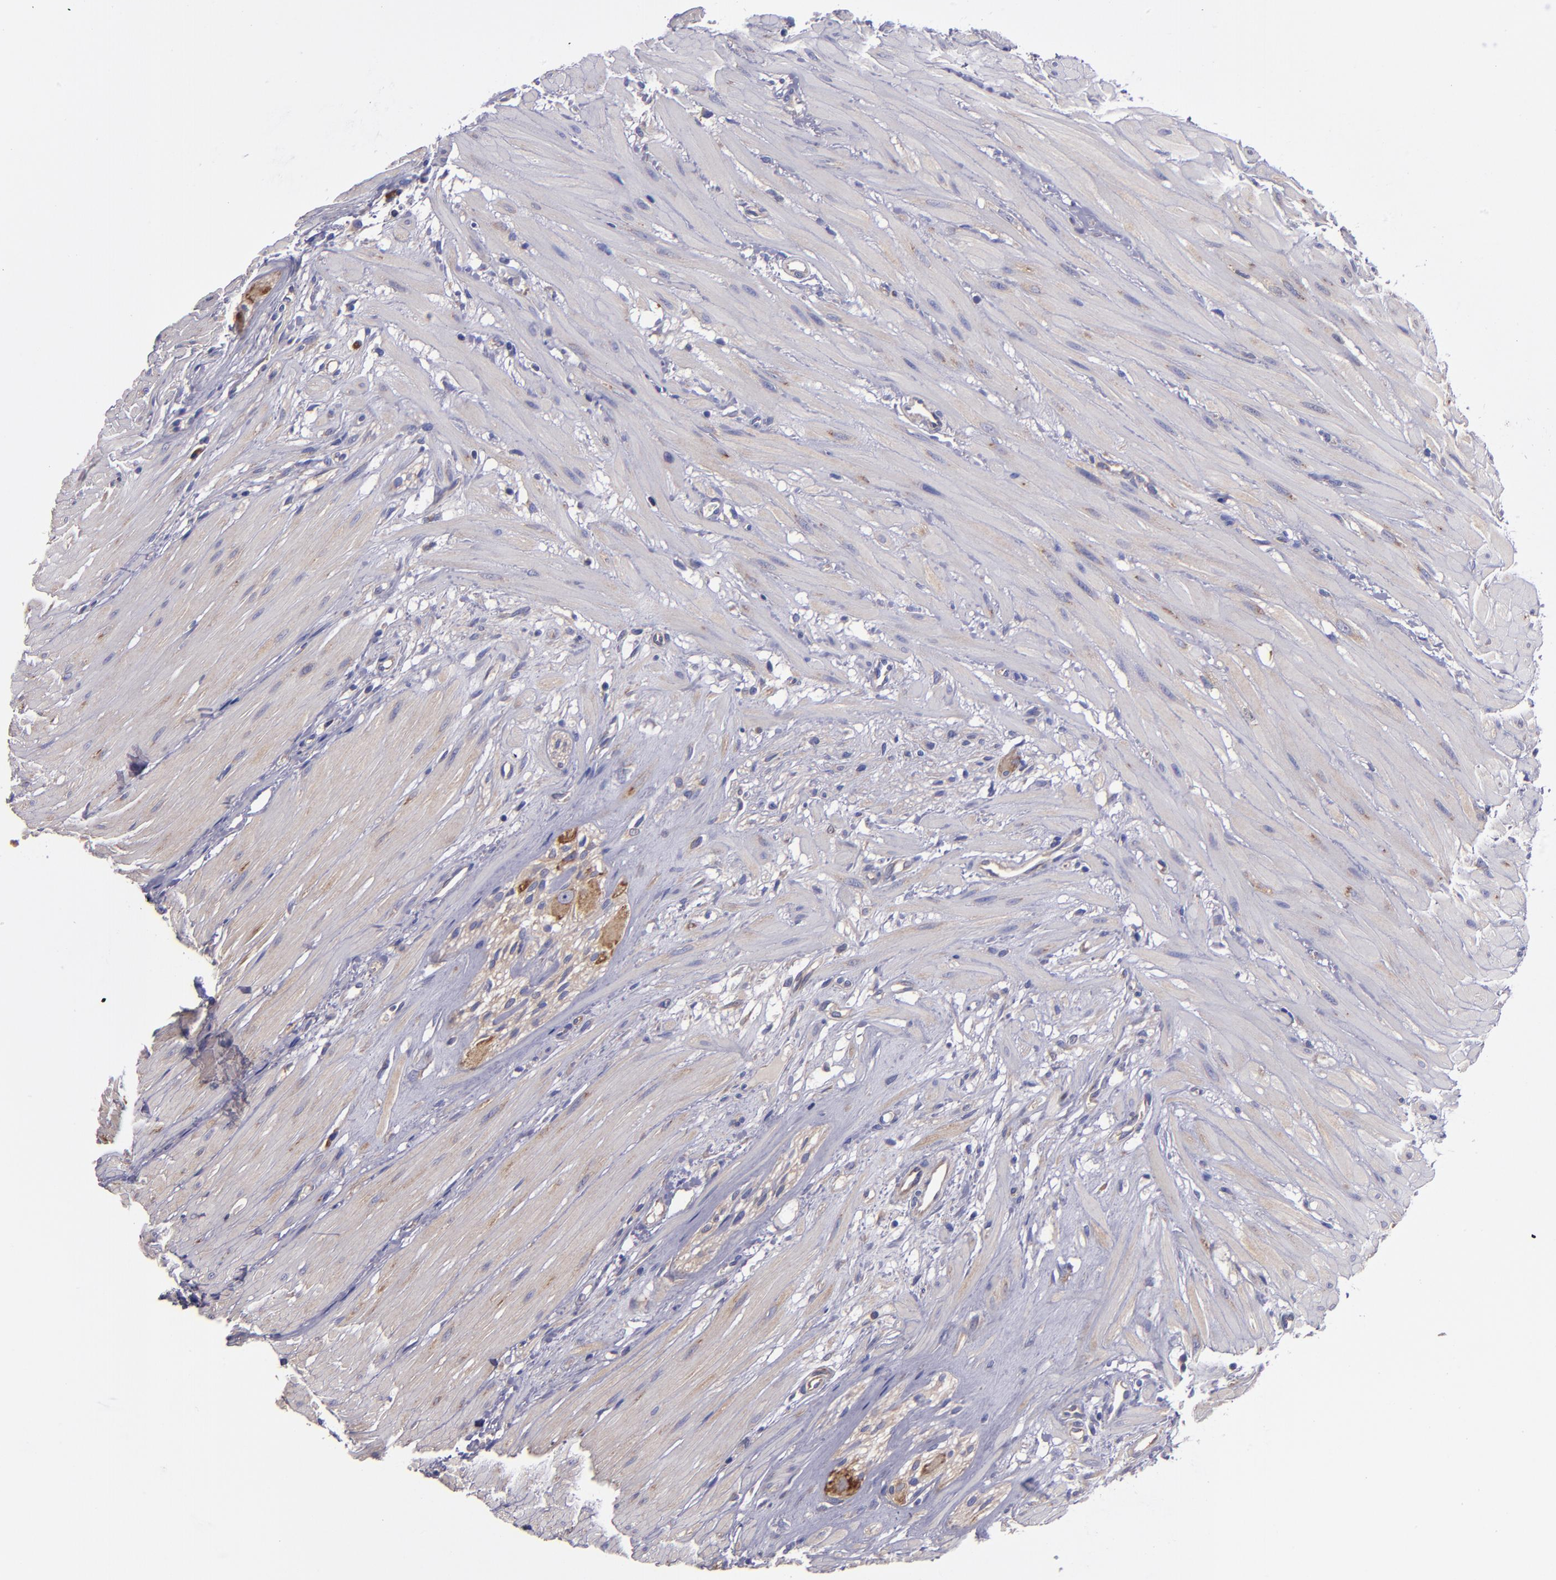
{"staining": {"intensity": "weak", "quantity": "25%-75%", "location": "cytoplasmic/membranous"}, "tissue": "small intestine", "cell_type": "Glandular cells", "image_type": "normal", "snomed": [{"axis": "morphology", "description": "Normal tissue, NOS"}, {"axis": "topography", "description": "Small intestine"}], "caption": "Immunohistochemical staining of unremarkable human small intestine exhibits 25%-75% levels of weak cytoplasmic/membranous protein expression in approximately 25%-75% of glandular cells. The staining is performed using DAB brown chromogen to label protein expression. The nuclei are counter-stained blue using hematoxylin.", "gene": "CARS1", "patient": {"sex": "female", "age": 61}}